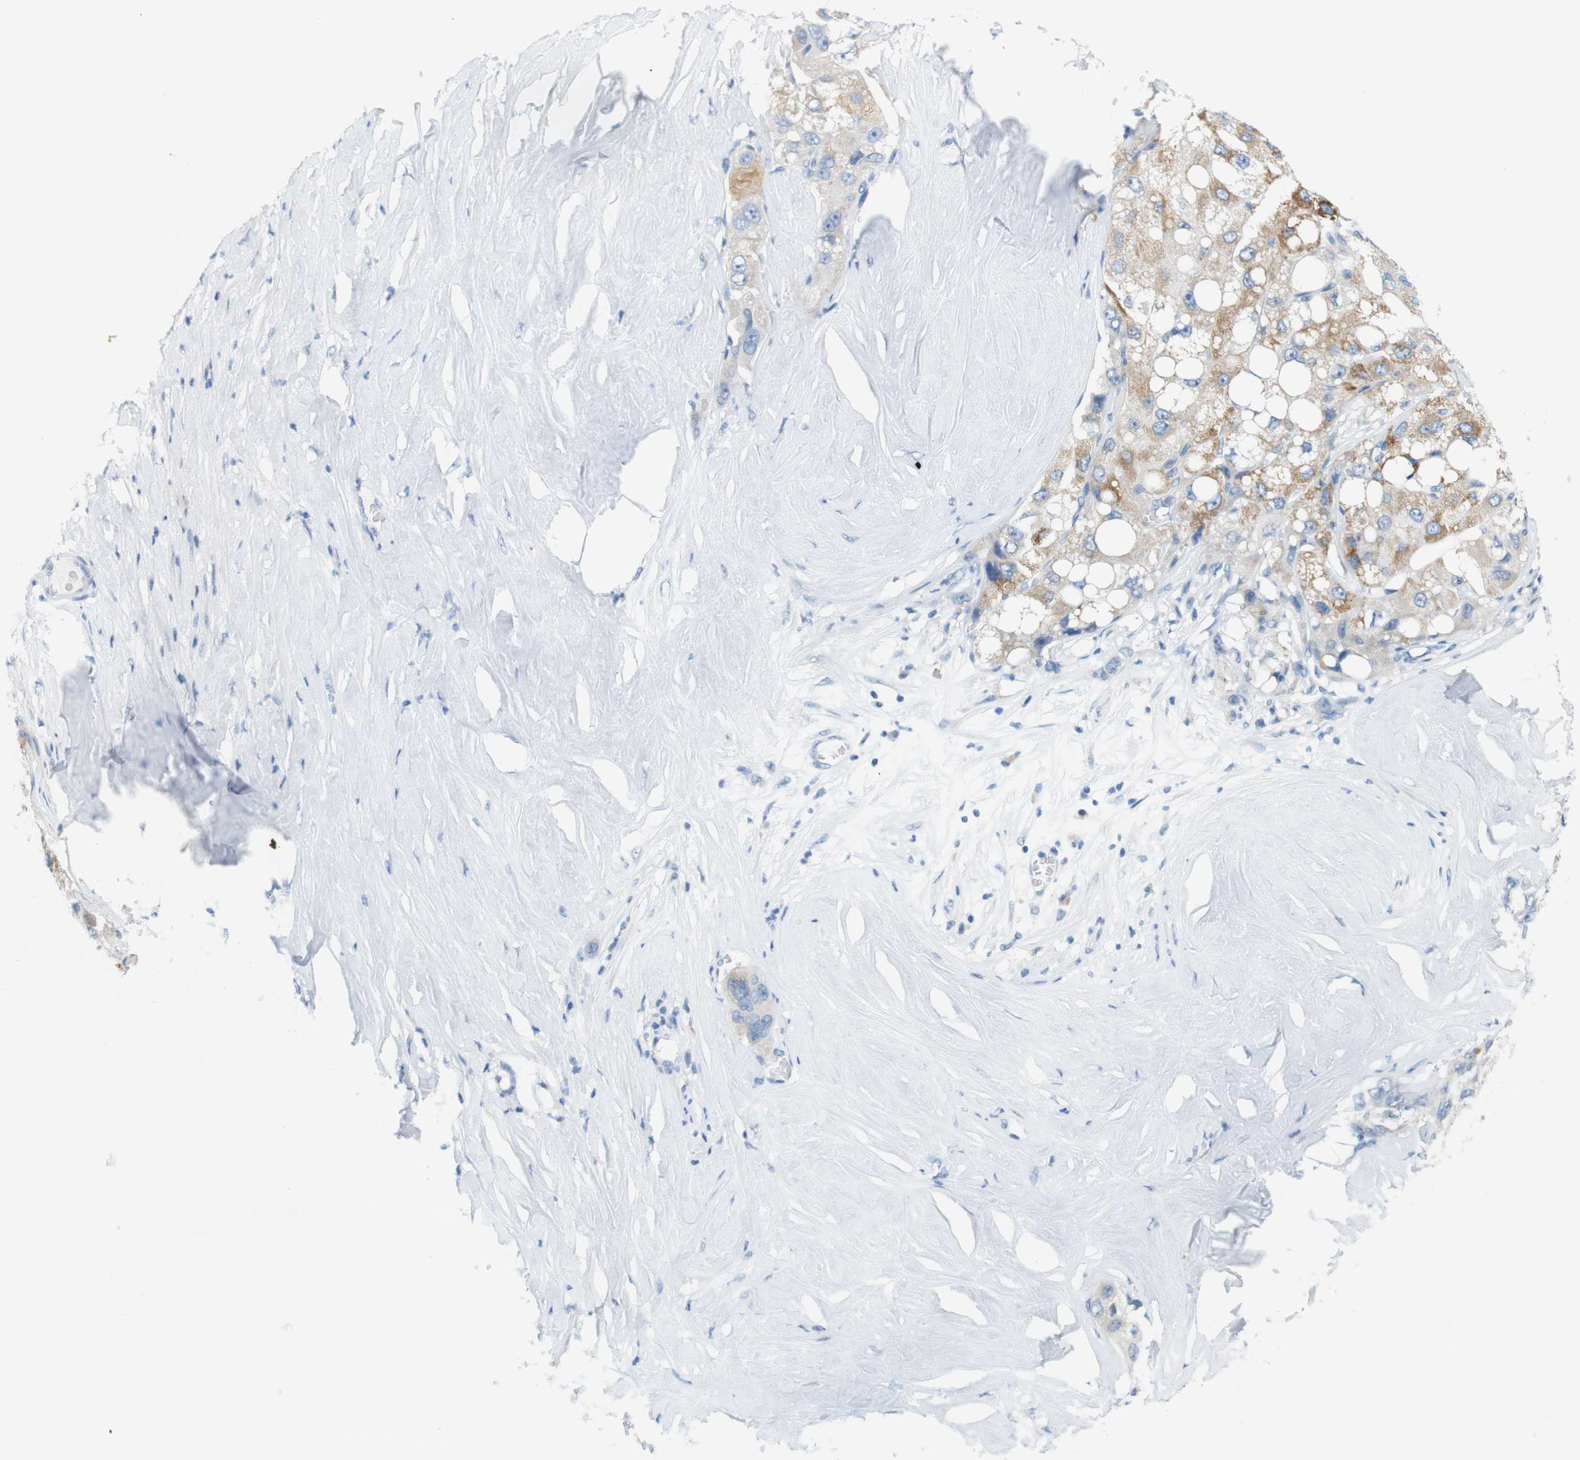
{"staining": {"intensity": "moderate", "quantity": "25%-75%", "location": "cytoplasmic/membranous"}, "tissue": "liver cancer", "cell_type": "Tumor cells", "image_type": "cancer", "snomed": [{"axis": "morphology", "description": "Carcinoma, Hepatocellular, NOS"}, {"axis": "topography", "description": "Liver"}], "caption": "Immunohistochemistry (IHC) photomicrograph of human hepatocellular carcinoma (liver) stained for a protein (brown), which shows medium levels of moderate cytoplasmic/membranous staining in approximately 25%-75% of tumor cells.", "gene": "LRRK2", "patient": {"sex": "male", "age": 80}}